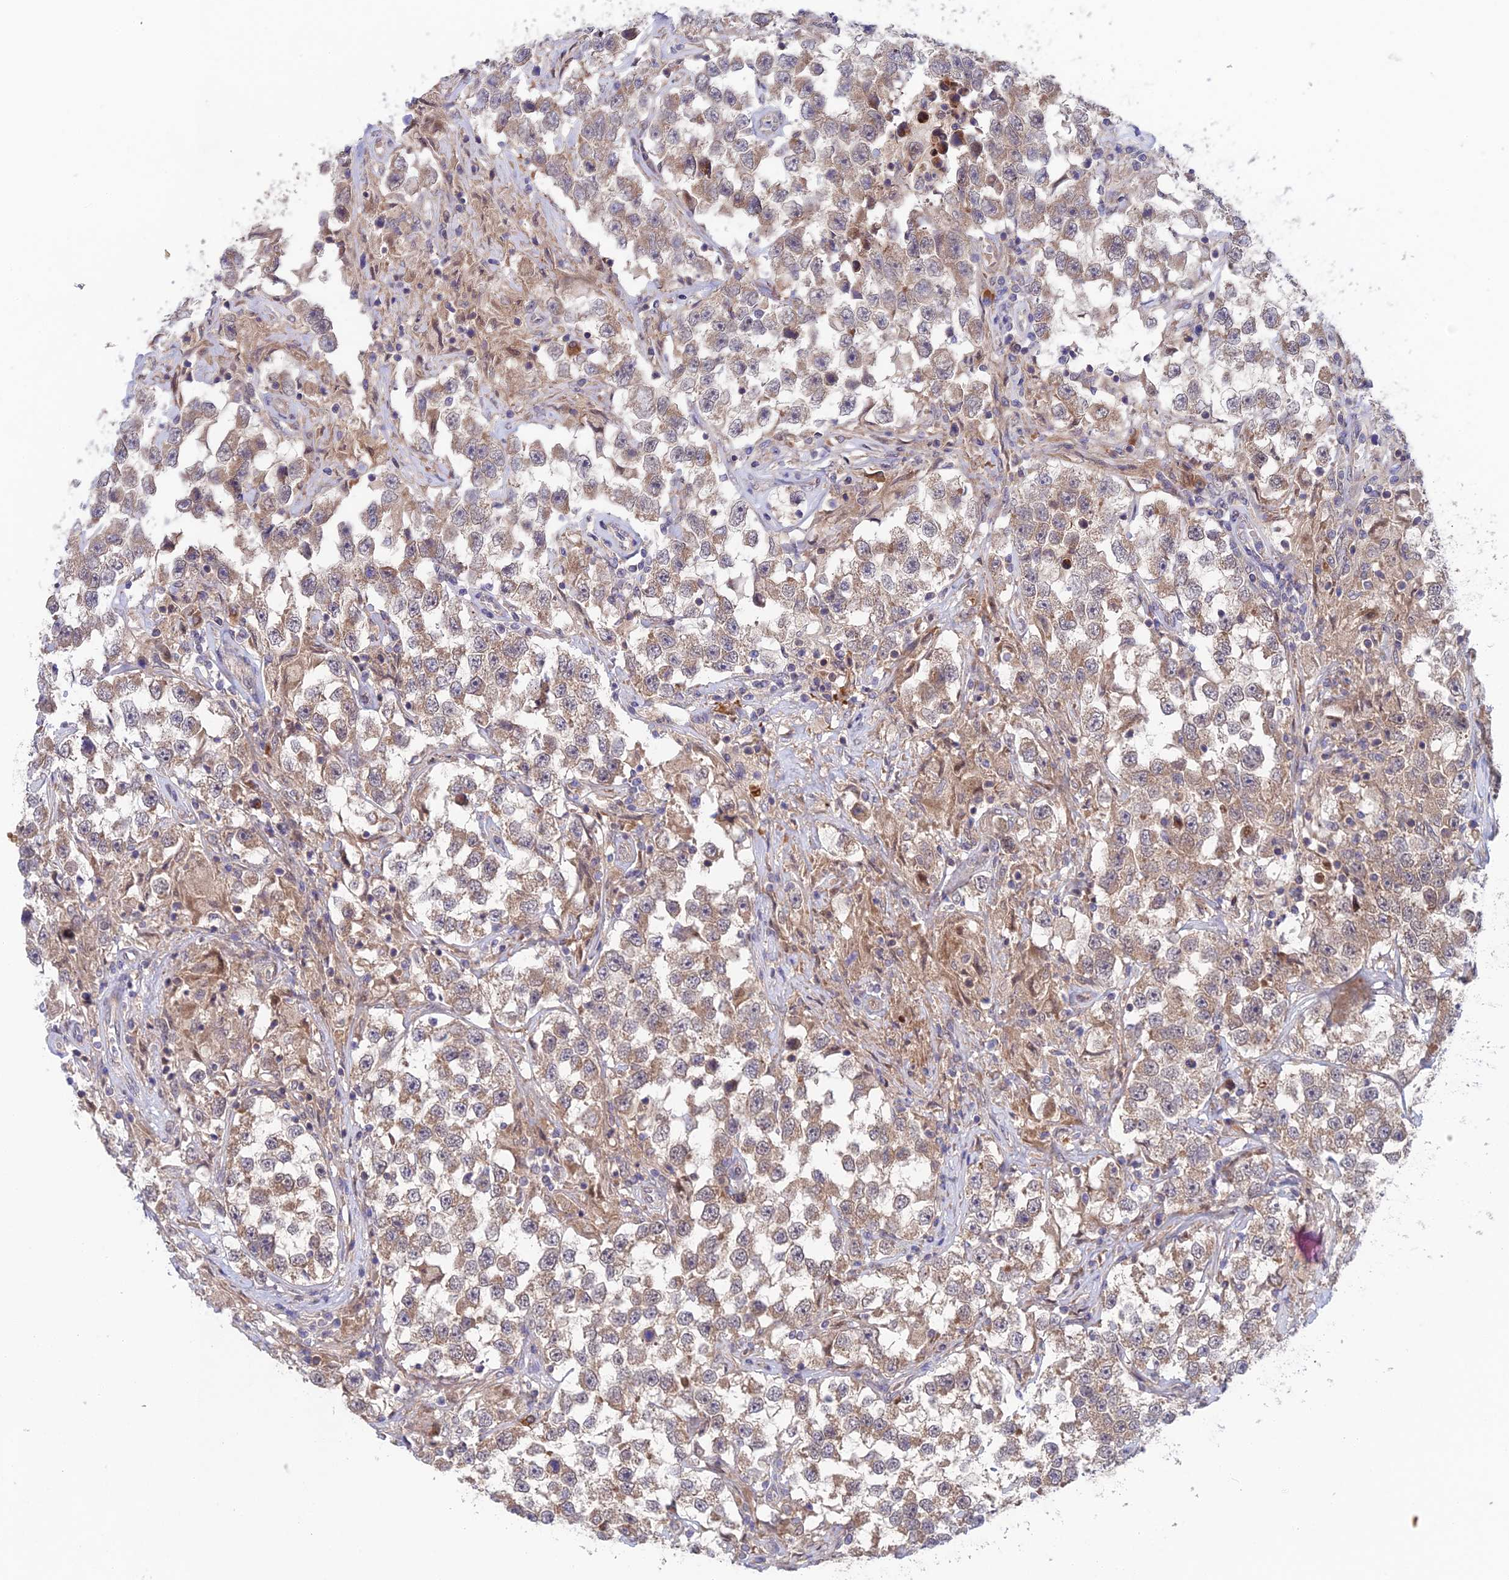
{"staining": {"intensity": "weak", "quantity": ">75%", "location": "cytoplasmic/membranous"}, "tissue": "testis cancer", "cell_type": "Tumor cells", "image_type": "cancer", "snomed": [{"axis": "morphology", "description": "Seminoma, NOS"}, {"axis": "topography", "description": "Testis"}], "caption": "Protein staining of testis seminoma tissue reveals weak cytoplasmic/membranous expression in about >75% of tumor cells. Nuclei are stained in blue.", "gene": "UROS", "patient": {"sex": "male", "age": 46}}